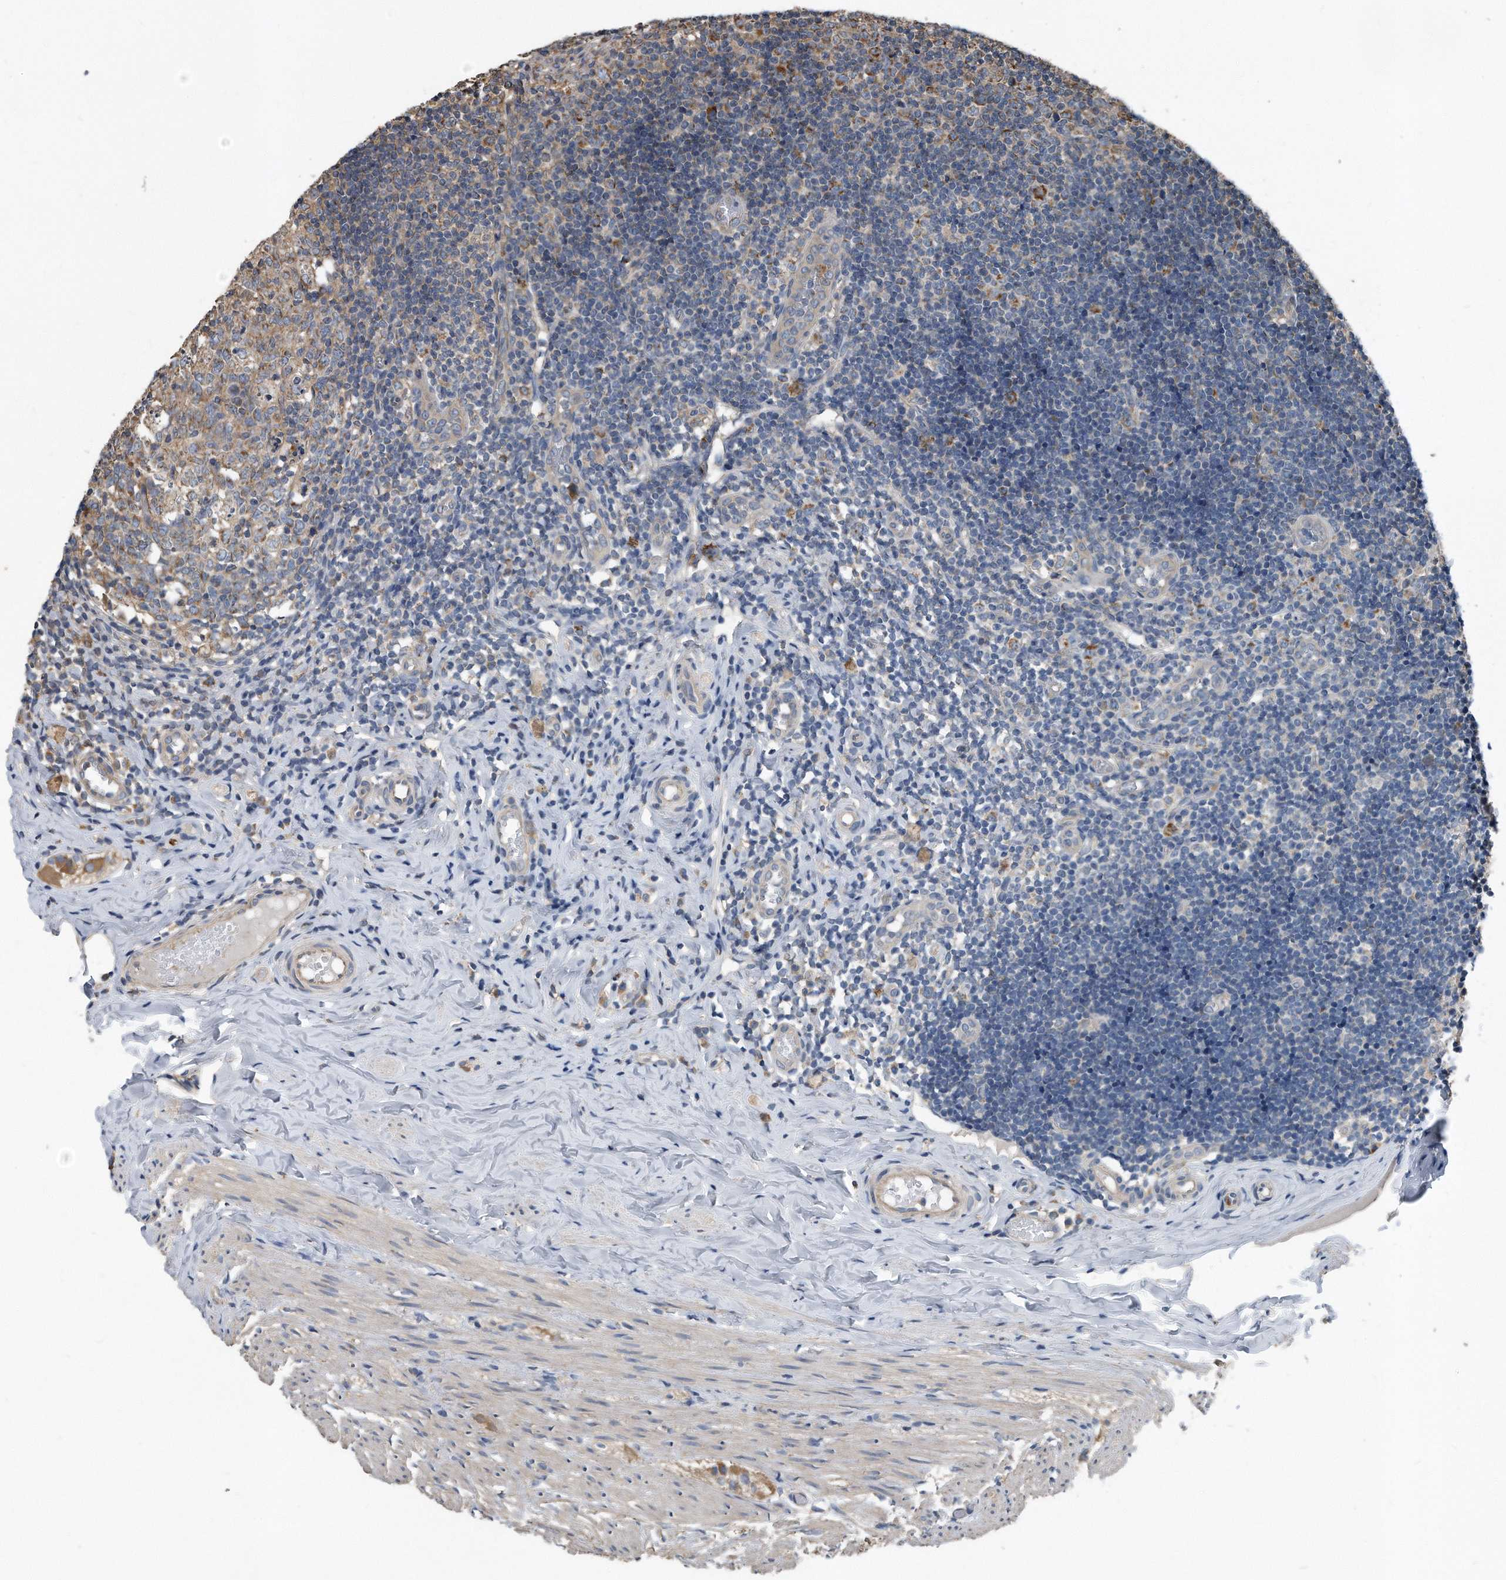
{"staining": {"intensity": "moderate", "quantity": ">75%", "location": "cytoplasmic/membranous"}, "tissue": "appendix", "cell_type": "Glandular cells", "image_type": "normal", "snomed": [{"axis": "morphology", "description": "Normal tissue, NOS"}, {"axis": "topography", "description": "Appendix"}], "caption": "This image exhibits IHC staining of normal appendix, with medium moderate cytoplasmic/membranous staining in approximately >75% of glandular cells.", "gene": "FAM136A", "patient": {"sex": "male", "age": 8}}